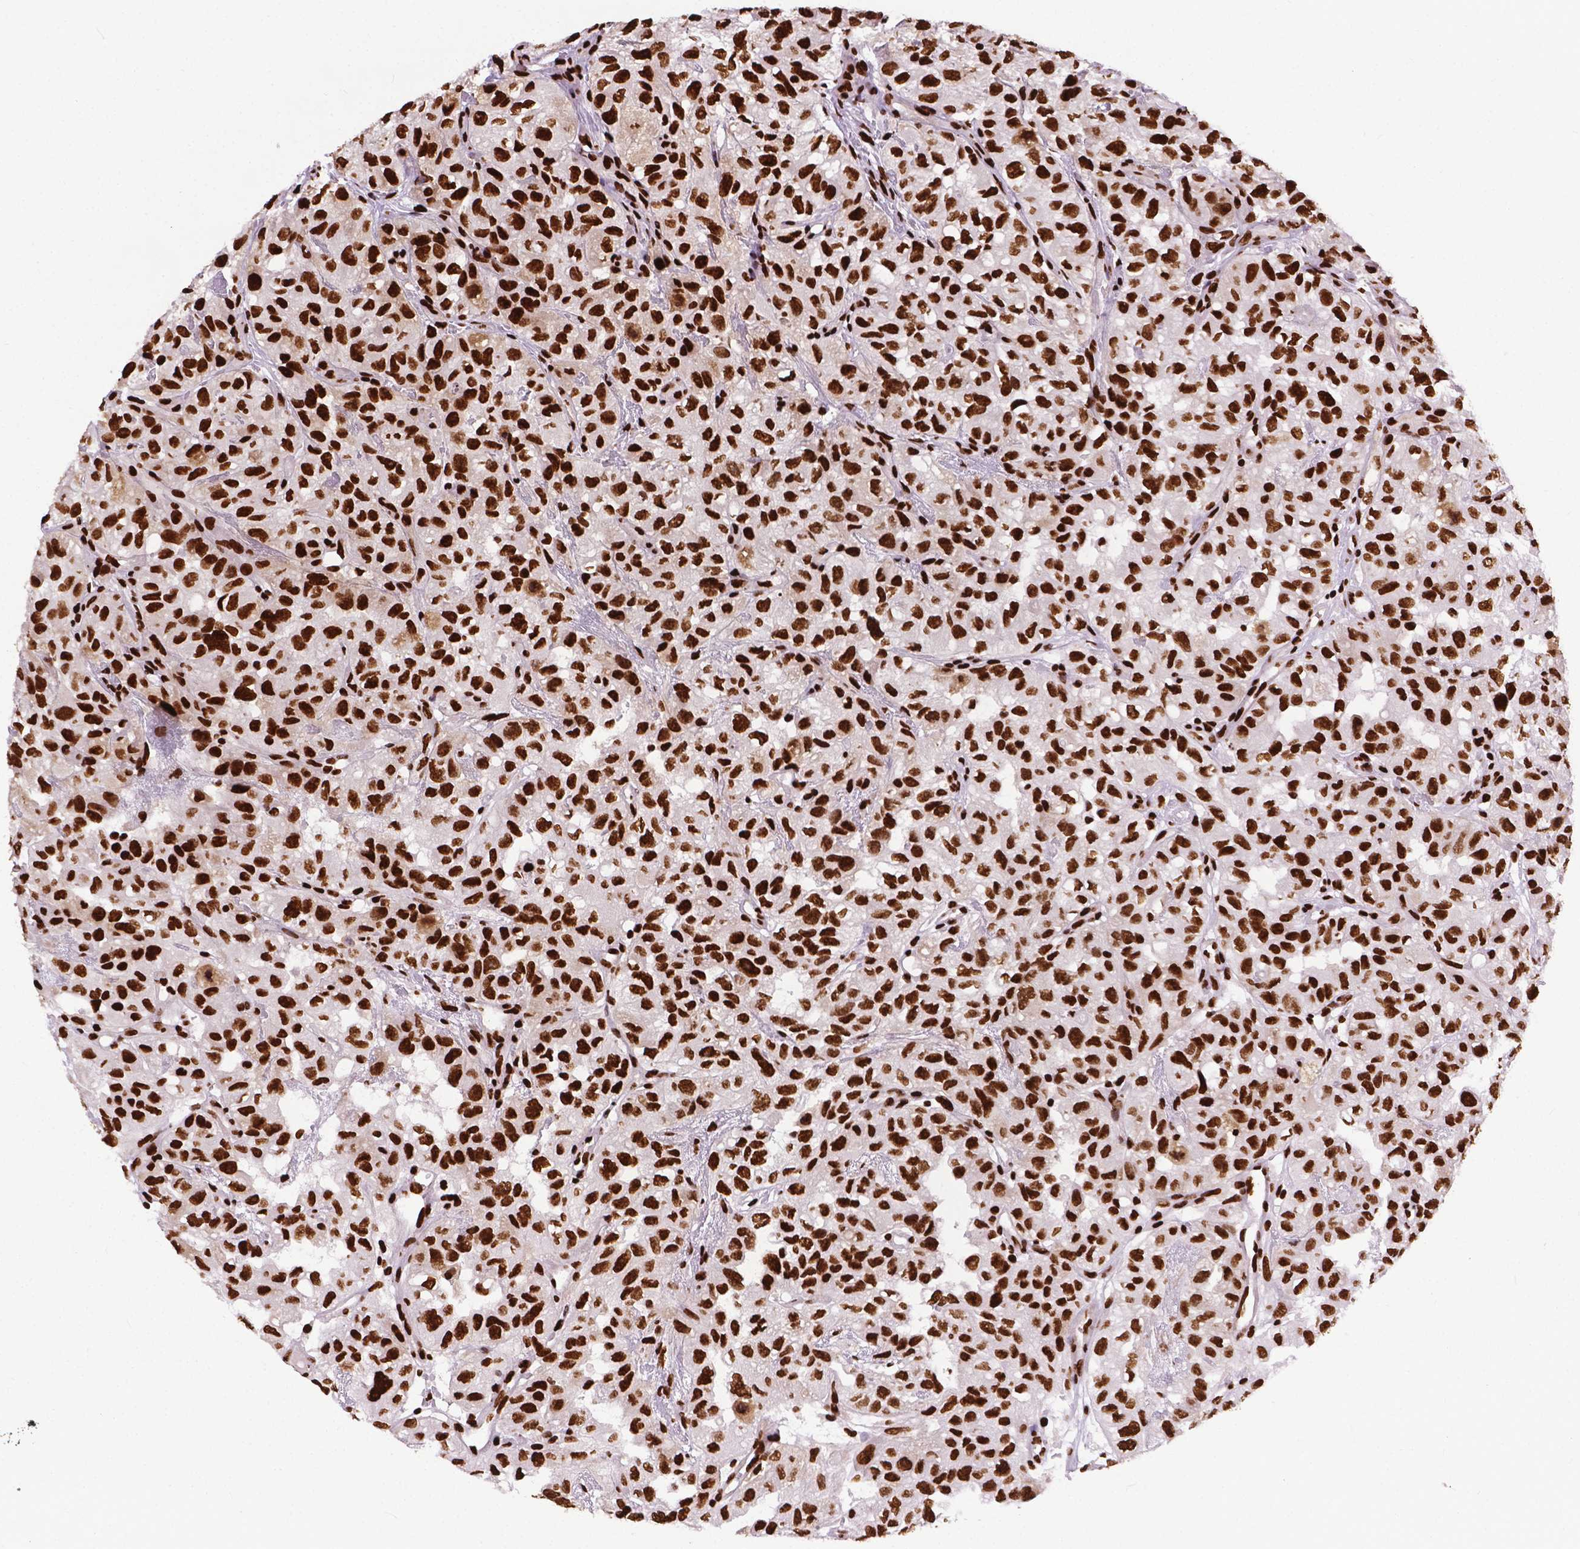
{"staining": {"intensity": "strong", "quantity": ">75%", "location": "nuclear"}, "tissue": "renal cancer", "cell_type": "Tumor cells", "image_type": "cancer", "snomed": [{"axis": "morphology", "description": "Adenocarcinoma, NOS"}, {"axis": "topography", "description": "Kidney"}], "caption": "IHC histopathology image of neoplastic tissue: human adenocarcinoma (renal) stained using IHC displays high levels of strong protein expression localized specifically in the nuclear of tumor cells, appearing as a nuclear brown color.", "gene": "SMIM5", "patient": {"sex": "male", "age": 64}}